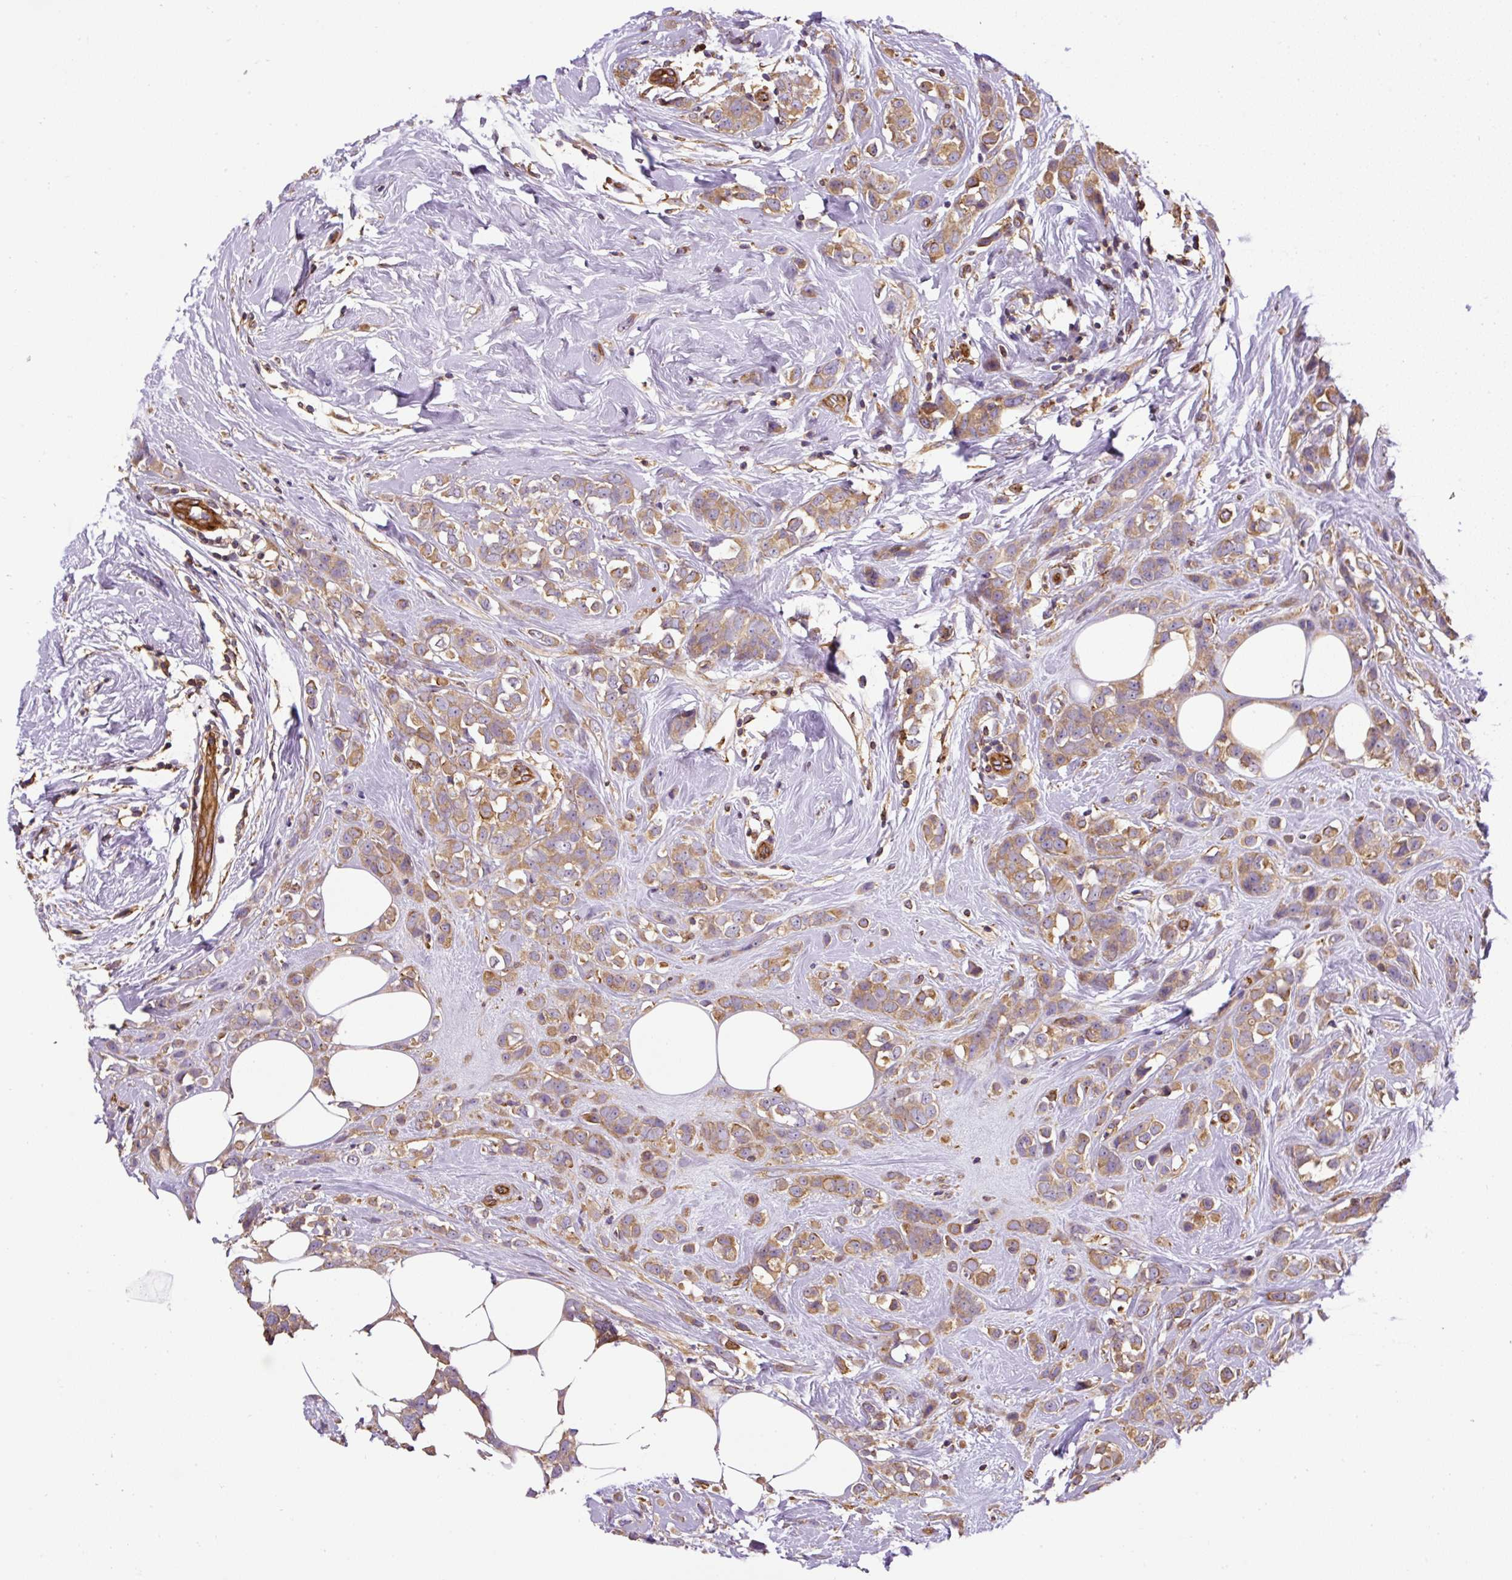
{"staining": {"intensity": "moderate", "quantity": ">75%", "location": "cytoplasmic/membranous"}, "tissue": "breast cancer", "cell_type": "Tumor cells", "image_type": "cancer", "snomed": [{"axis": "morphology", "description": "Duct carcinoma"}, {"axis": "topography", "description": "Breast"}], "caption": "Immunohistochemistry staining of invasive ductal carcinoma (breast), which displays medium levels of moderate cytoplasmic/membranous positivity in approximately >75% of tumor cells indicating moderate cytoplasmic/membranous protein expression. The staining was performed using DAB (3,3'-diaminobenzidine) (brown) for protein detection and nuclei were counterstained in hematoxylin (blue).", "gene": "DCTN1", "patient": {"sex": "female", "age": 80}}